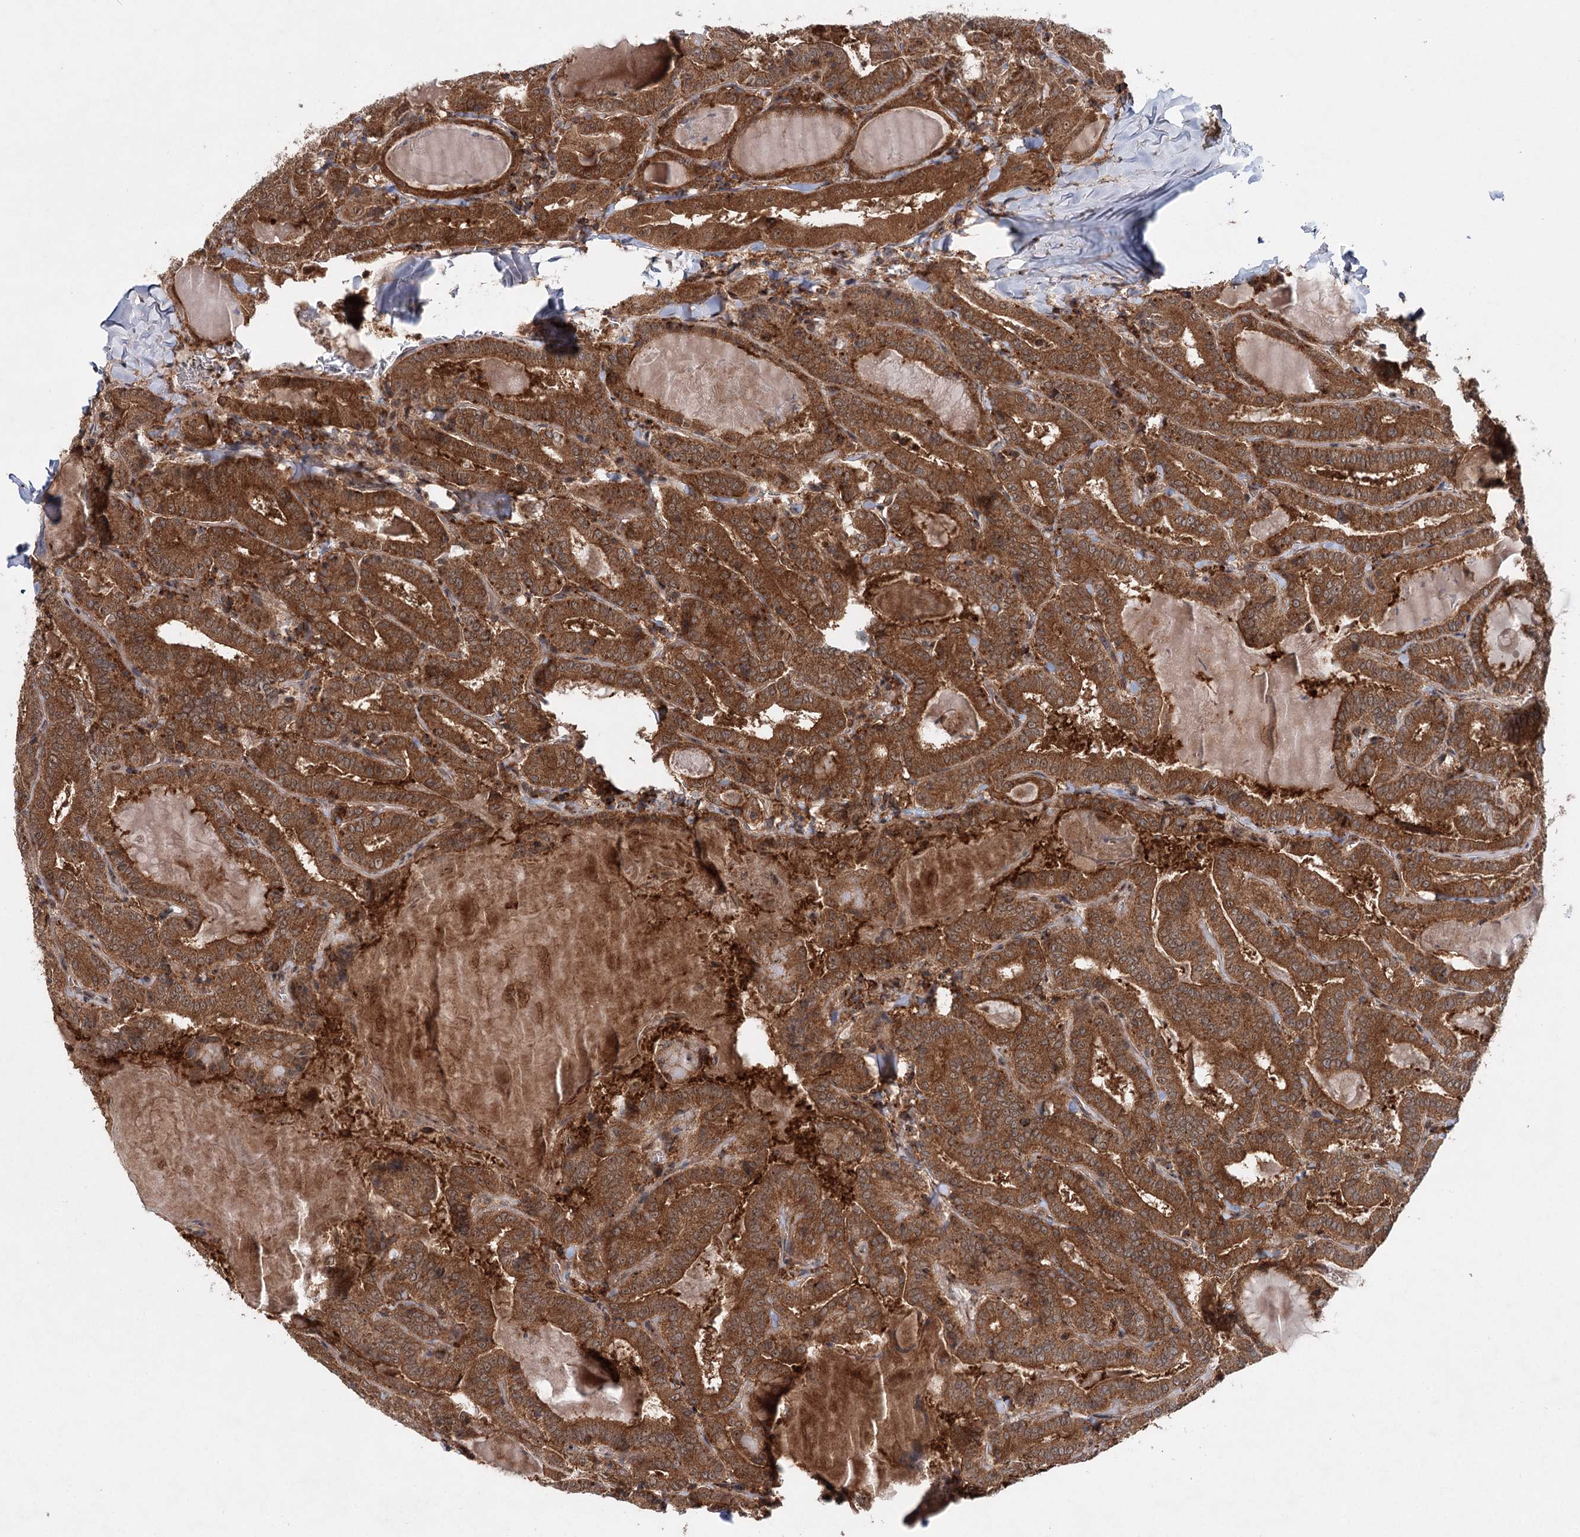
{"staining": {"intensity": "strong", "quantity": ">75%", "location": "cytoplasmic/membranous"}, "tissue": "thyroid cancer", "cell_type": "Tumor cells", "image_type": "cancer", "snomed": [{"axis": "morphology", "description": "Papillary adenocarcinoma, NOS"}, {"axis": "topography", "description": "Thyroid gland"}], "caption": "Tumor cells reveal high levels of strong cytoplasmic/membranous expression in about >75% of cells in thyroid papillary adenocarcinoma.", "gene": "C12orf4", "patient": {"sex": "female", "age": 72}}